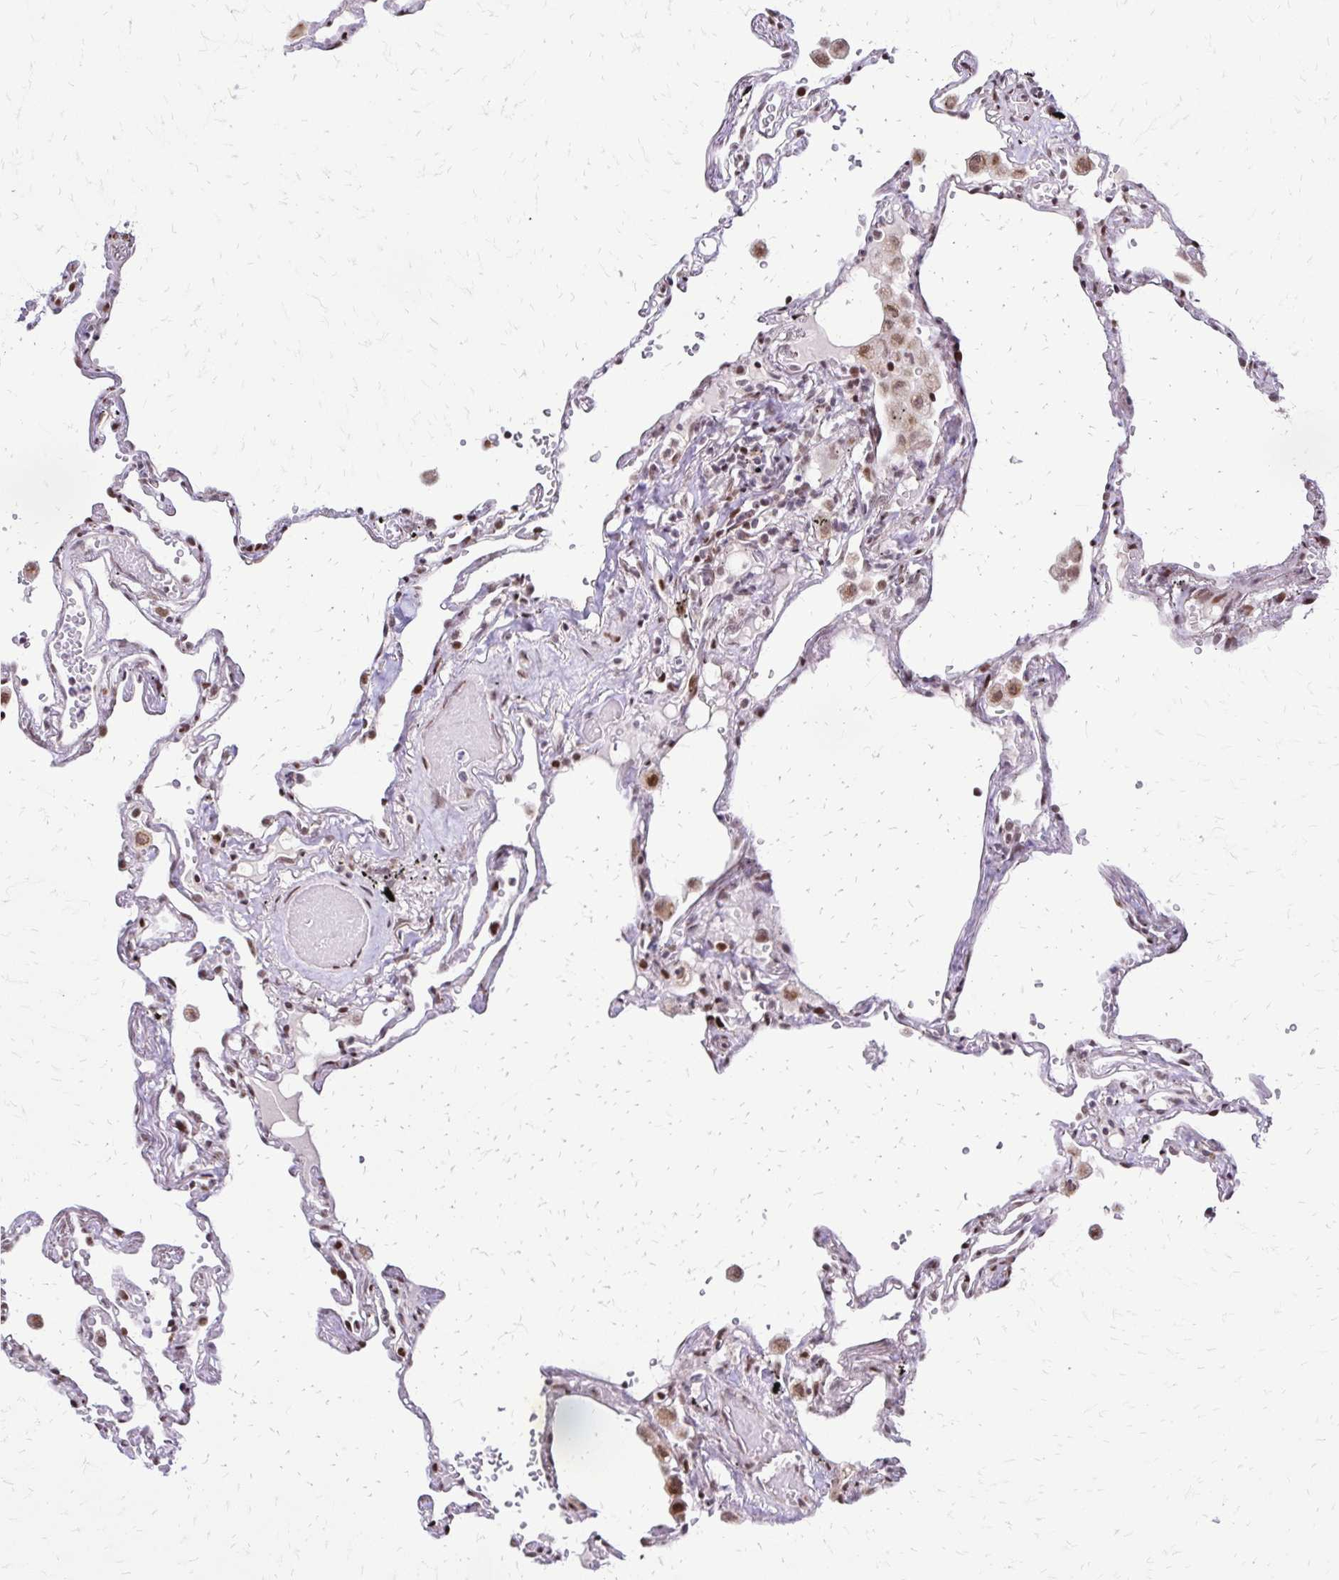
{"staining": {"intensity": "moderate", "quantity": "25%-75%", "location": "nuclear"}, "tissue": "lung", "cell_type": "Alveolar cells", "image_type": "normal", "snomed": [{"axis": "morphology", "description": "Normal tissue, NOS"}, {"axis": "topography", "description": "Lung"}], "caption": "Unremarkable lung displays moderate nuclear positivity in approximately 25%-75% of alveolar cells, visualized by immunohistochemistry. Immunohistochemistry stains the protein of interest in brown and the nuclei are stained blue.", "gene": "TOB1", "patient": {"sex": "female", "age": 67}}